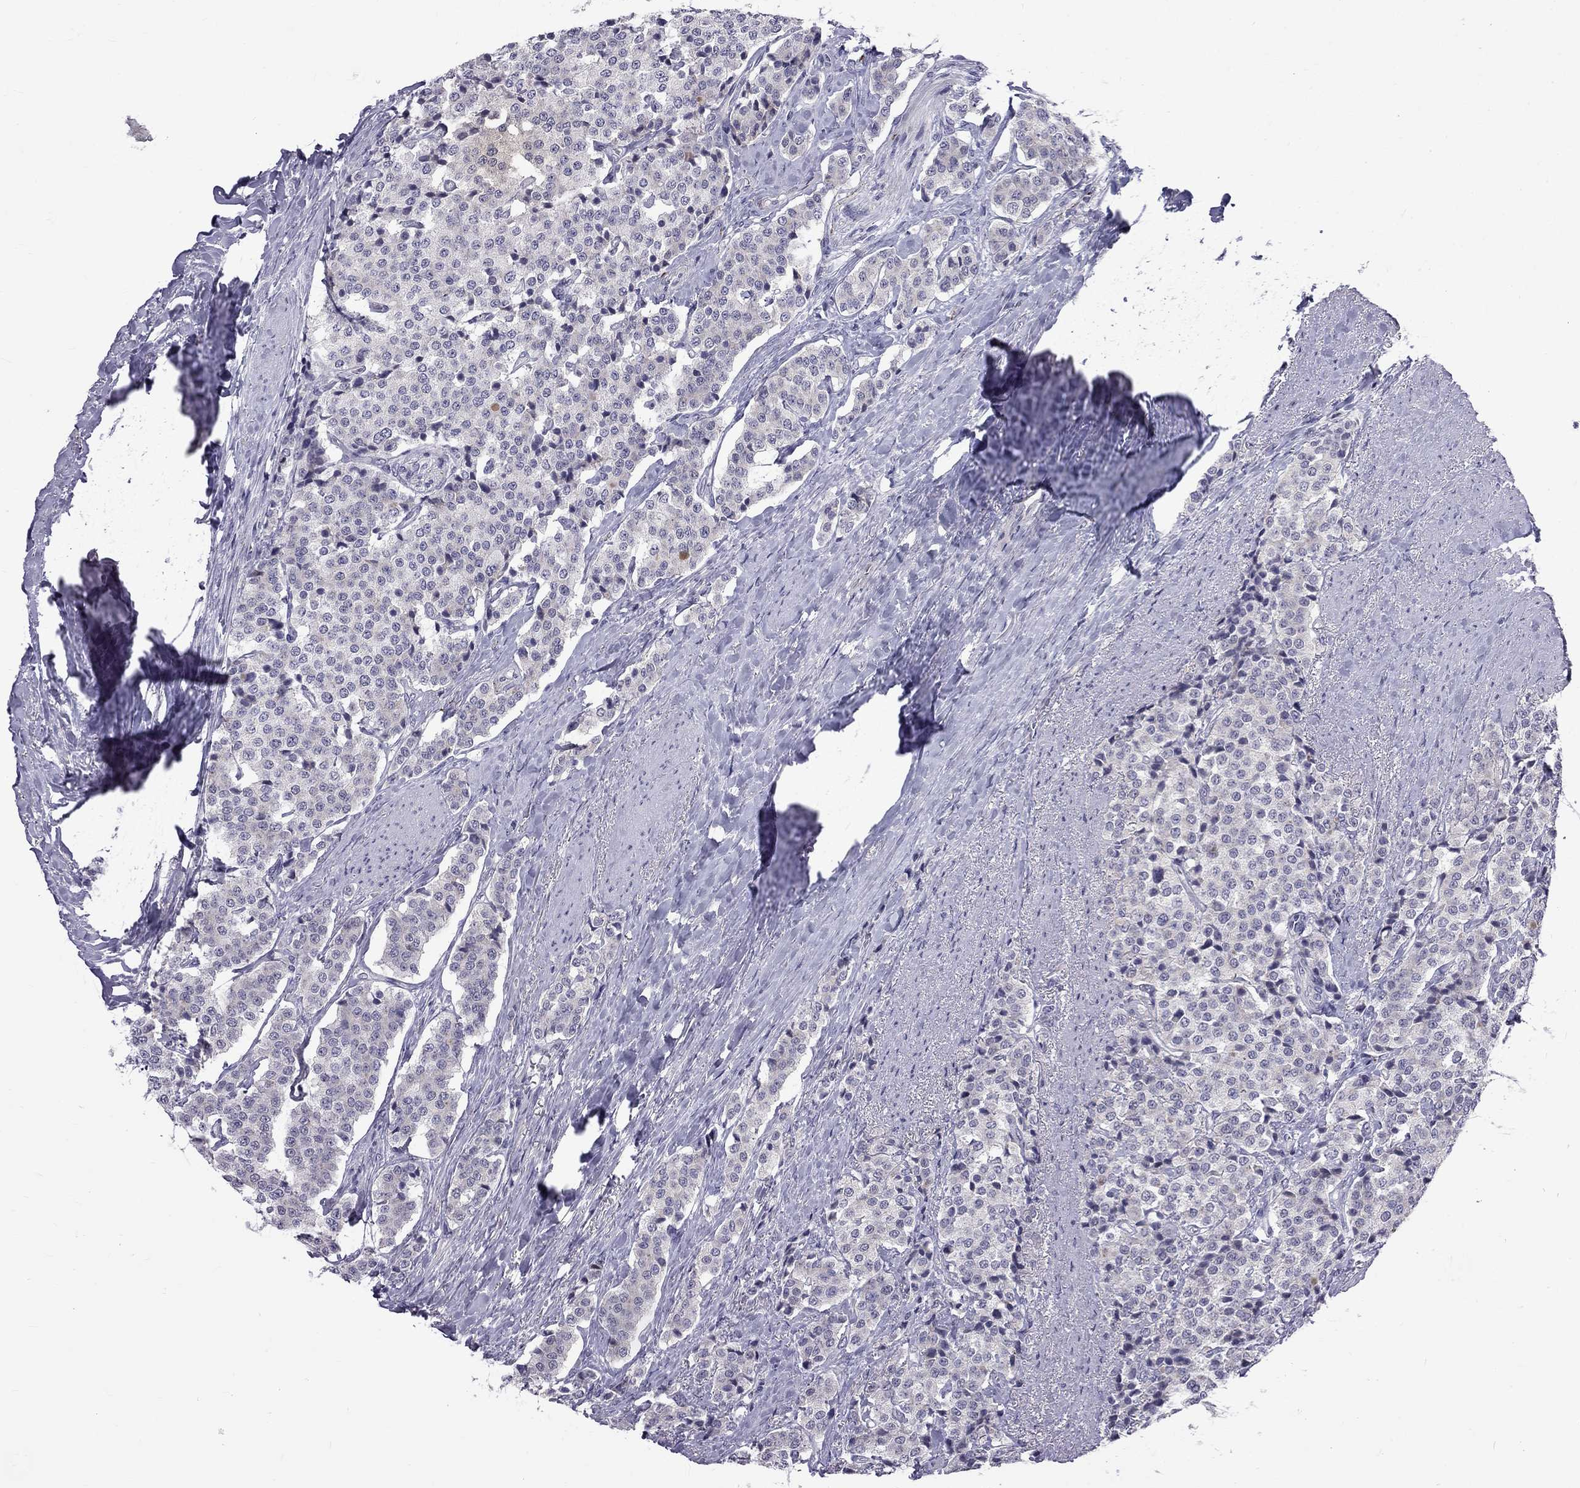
{"staining": {"intensity": "negative", "quantity": "none", "location": "none"}, "tissue": "carcinoid", "cell_type": "Tumor cells", "image_type": "cancer", "snomed": [{"axis": "morphology", "description": "Carcinoid, malignant, NOS"}, {"axis": "topography", "description": "Small intestine"}], "caption": "Carcinoid (malignant) was stained to show a protein in brown. There is no significant expression in tumor cells.", "gene": "RTL9", "patient": {"sex": "female", "age": 58}}